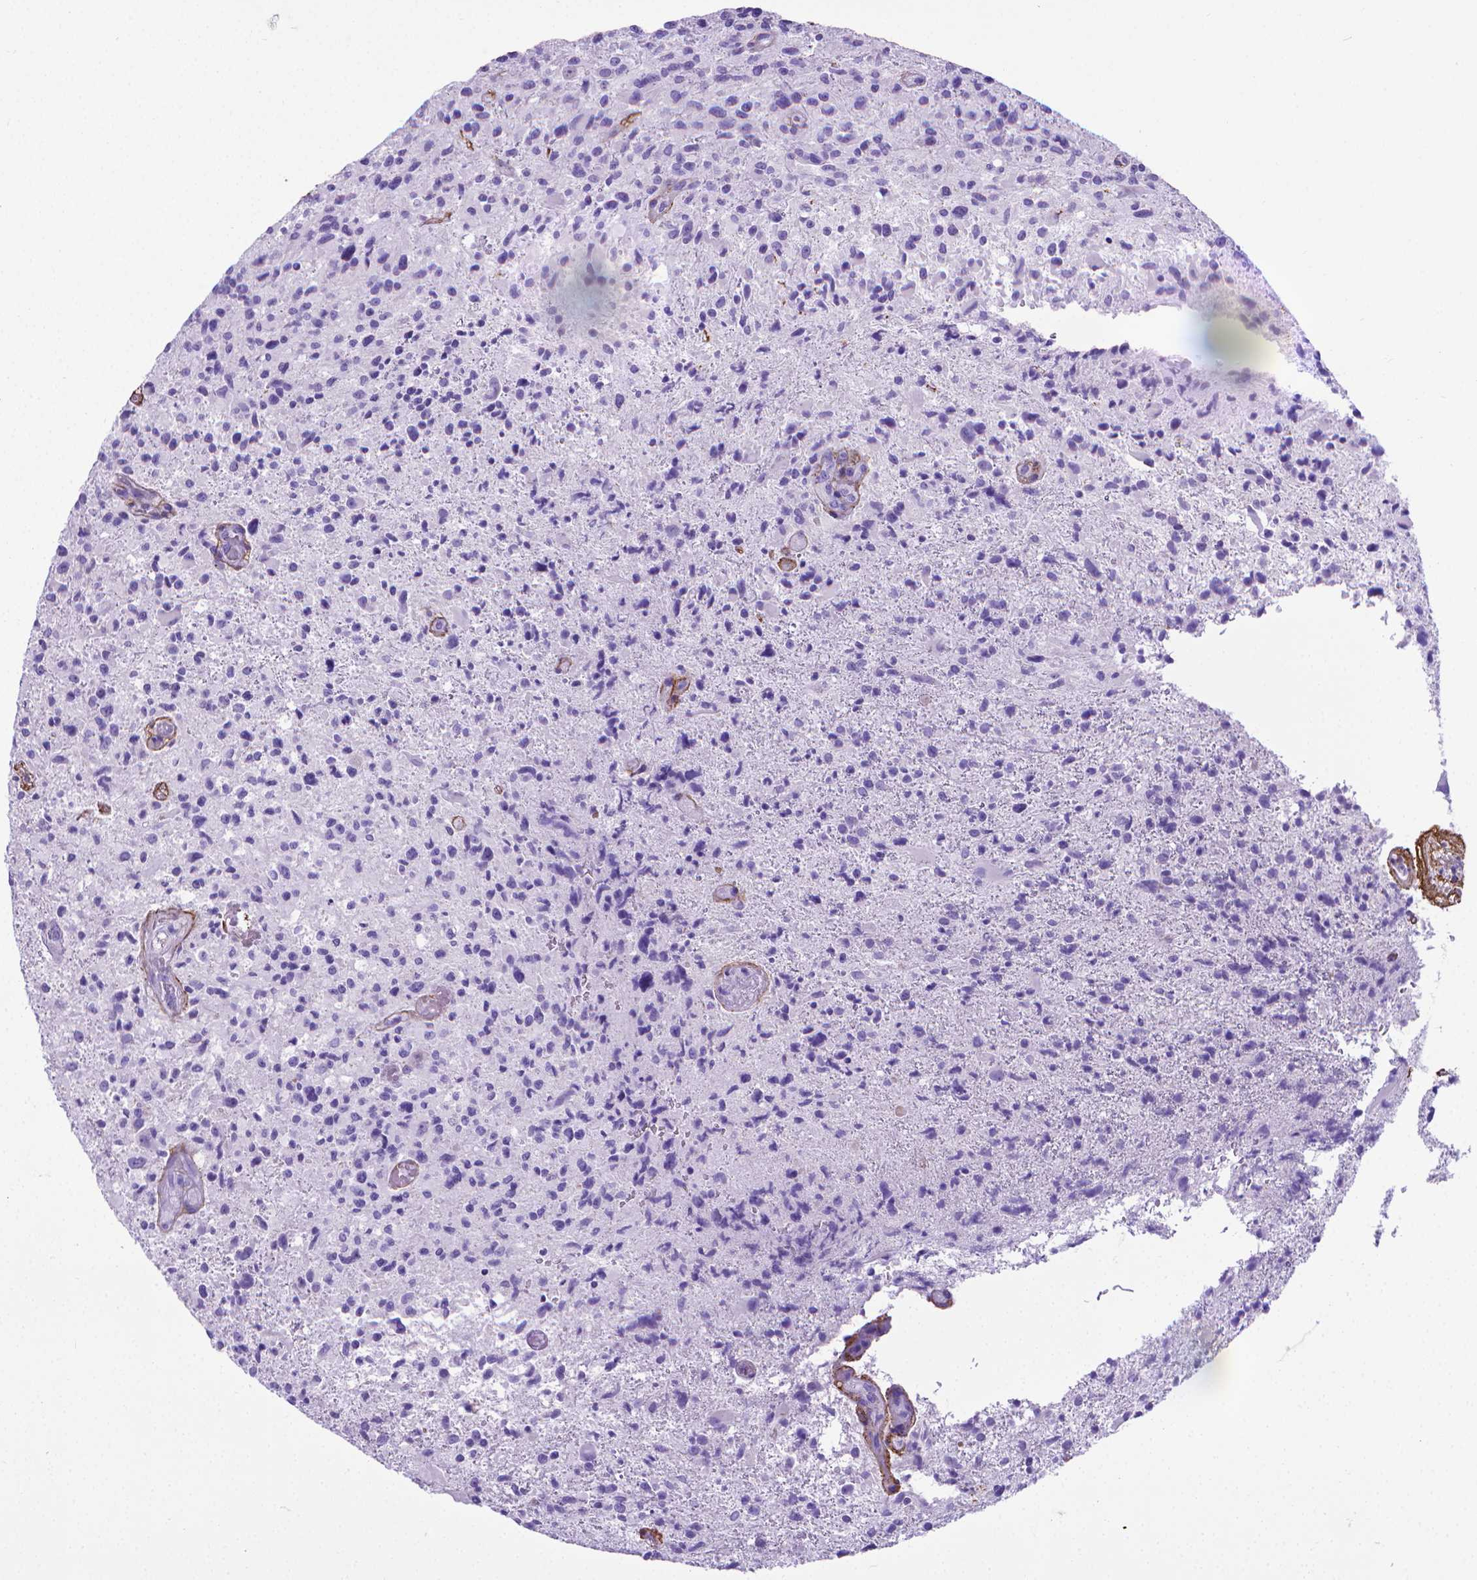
{"staining": {"intensity": "negative", "quantity": "none", "location": "none"}, "tissue": "glioma", "cell_type": "Tumor cells", "image_type": "cancer", "snomed": [{"axis": "morphology", "description": "Glioma, malignant, High grade"}, {"axis": "topography", "description": "Brain"}], "caption": "DAB immunohistochemical staining of glioma displays no significant positivity in tumor cells.", "gene": "MFAP2", "patient": {"sex": "male", "age": 63}}